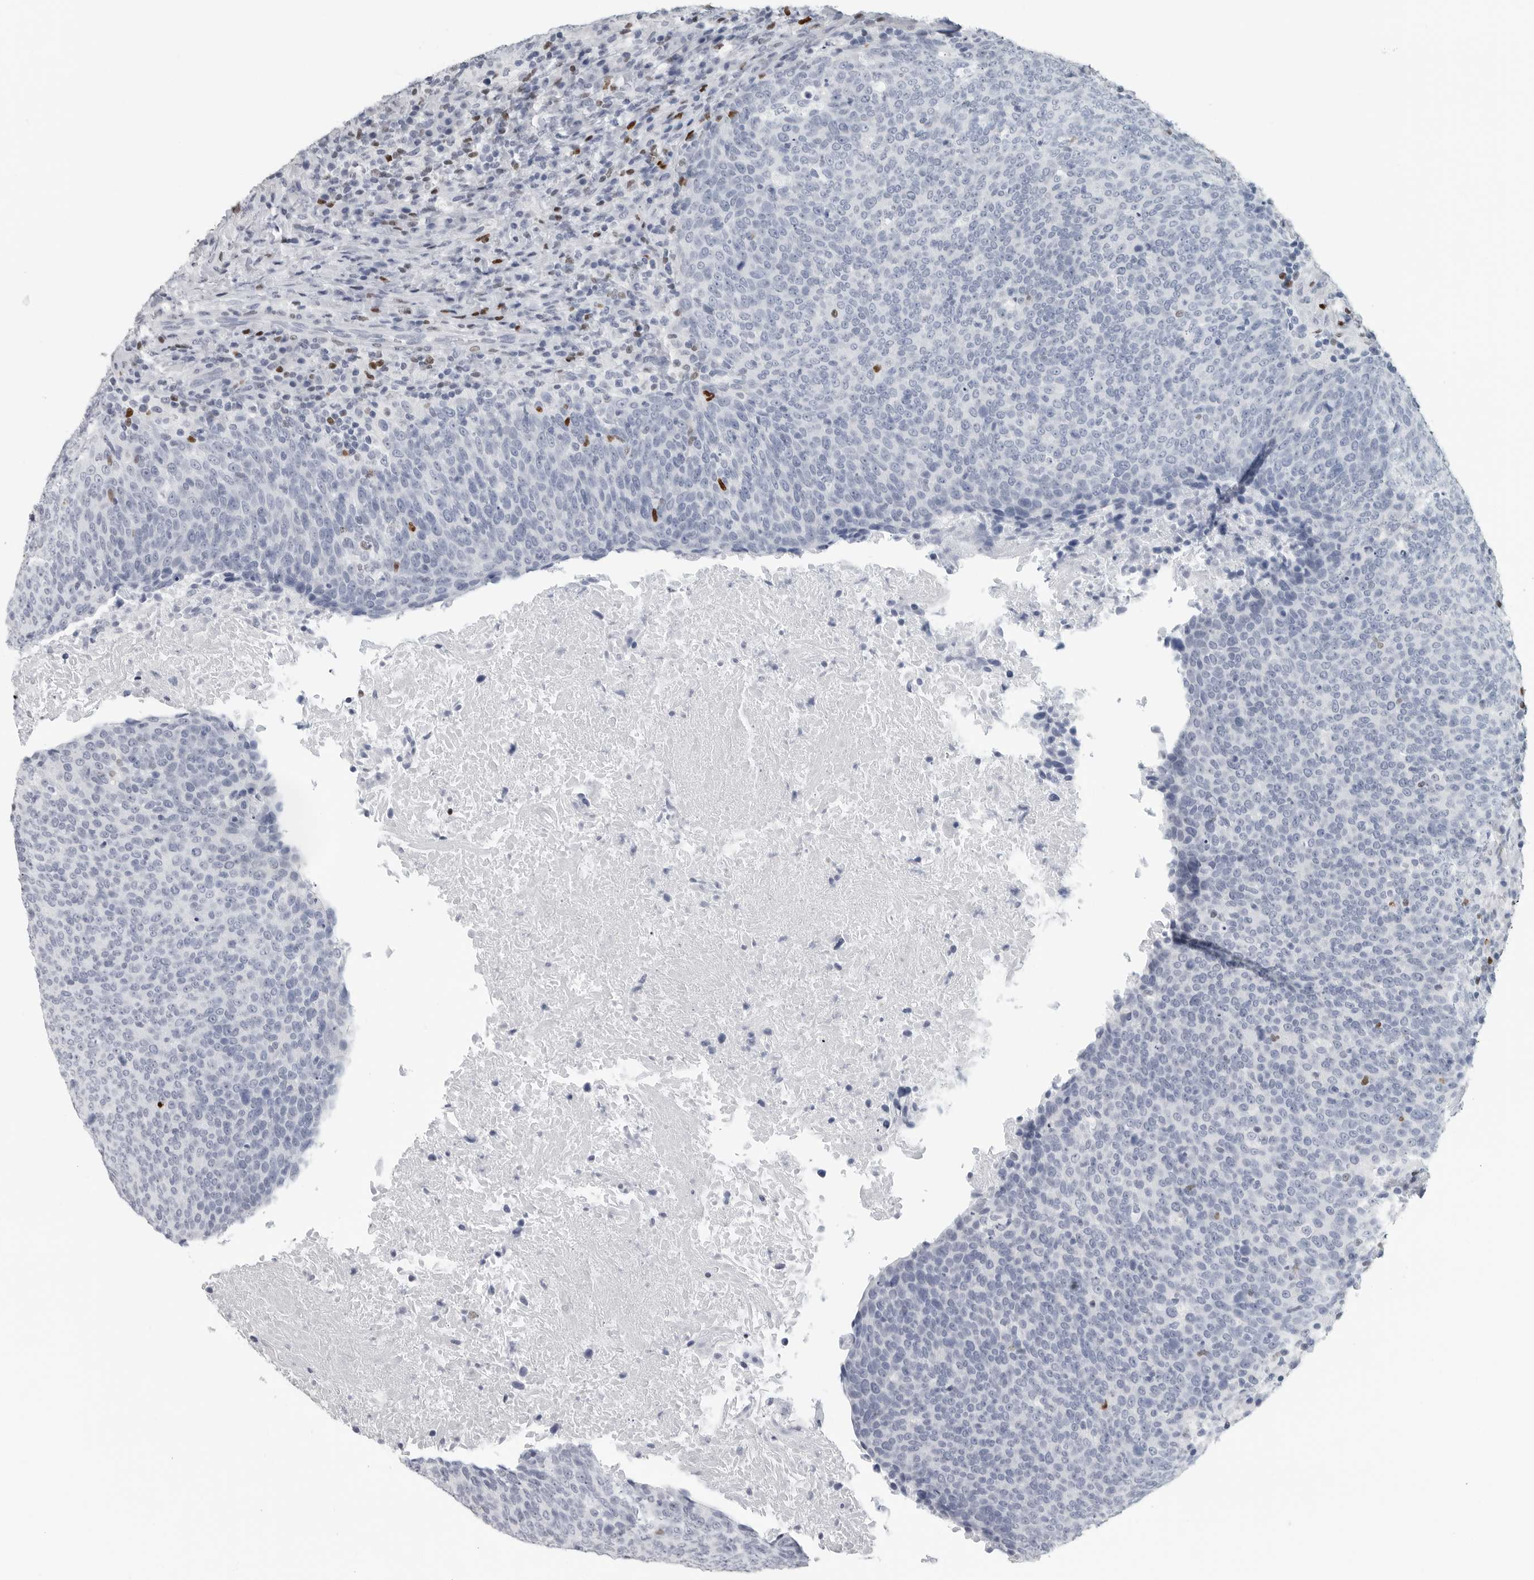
{"staining": {"intensity": "negative", "quantity": "none", "location": "none"}, "tissue": "head and neck cancer", "cell_type": "Tumor cells", "image_type": "cancer", "snomed": [{"axis": "morphology", "description": "Squamous cell carcinoma, NOS"}, {"axis": "morphology", "description": "Squamous cell carcinoma, metastatic, NOS"}, {"axis": "topography", "description": "Lymph node"}, {"axis": "topography", "description": "Head-Neck"}], "caption": "DAB (3,3'-diaminobenzidine) immunohistochemical staining of human squamous cell carcinoma (head and neck) displays no significant staining in tumor cells. The staining is performed using DAB brown chromogen with nuclei counter-stained in using hematoxylin.", "gene": "SATB2", "patient": {"sex": "male", "age": 62}}